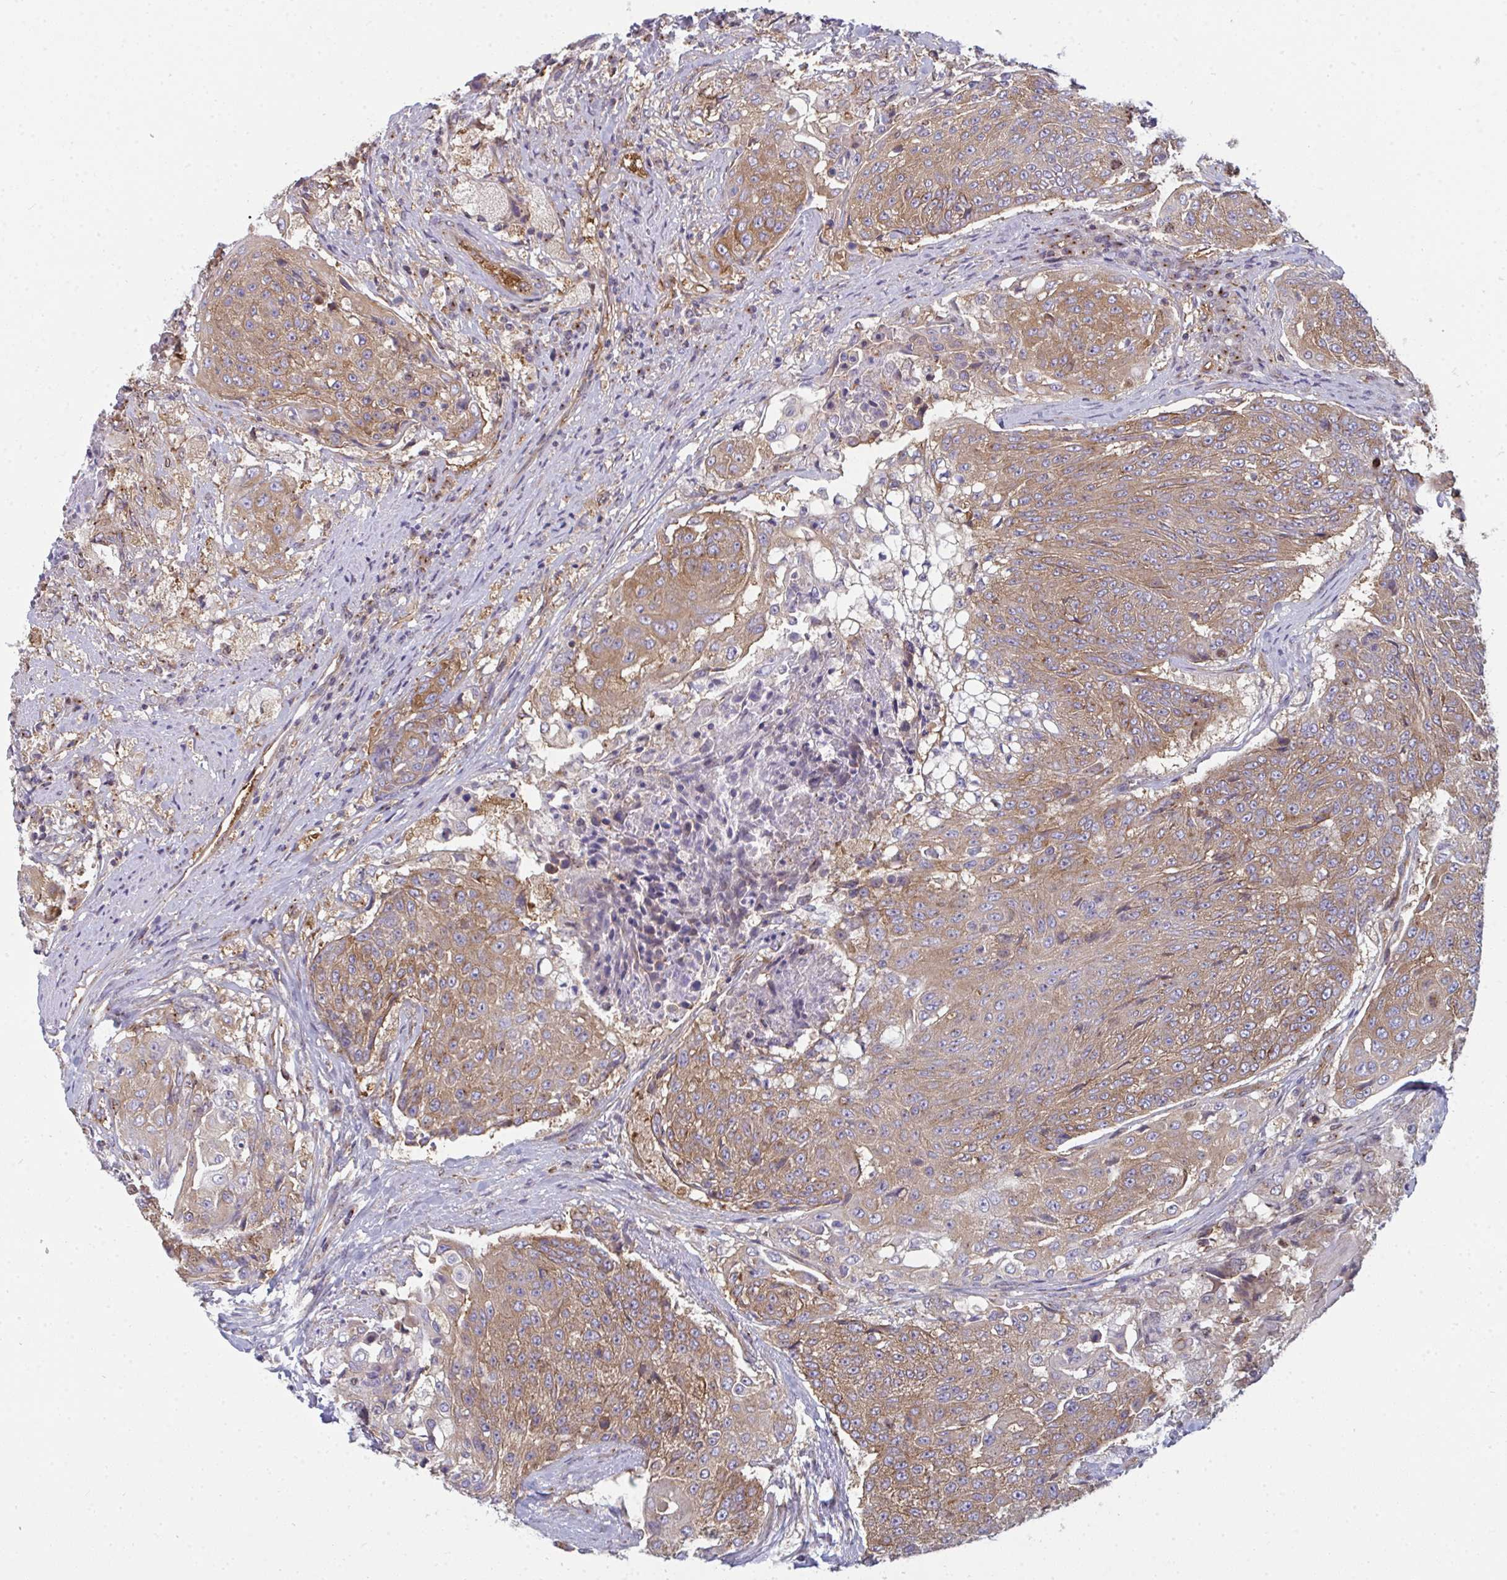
{"staining": {"intensity": "moderate", "quantity": ">75%", "location": "cytoplasmic/membranous"}, "tissue": "urothelial cancer", "cell_type": "Tumor cells", "image_type": "cancer", "snomed": [{"axis": "morphology", "description": "Urothelial carcinoma, High grade"}, {"axis": "topography", "description": "Urinary bladder"}], "caption": "Immunohistochemistry (IHC) histopathology image of human urothelial cancer stained for a protein (brown), which shows medium levels of moderate cytoplasmic/membranous positivity in approximately >75% of tumor cells.", "gene": "DYNC1I2", "patient": {"sex": "female", "age": 63}}